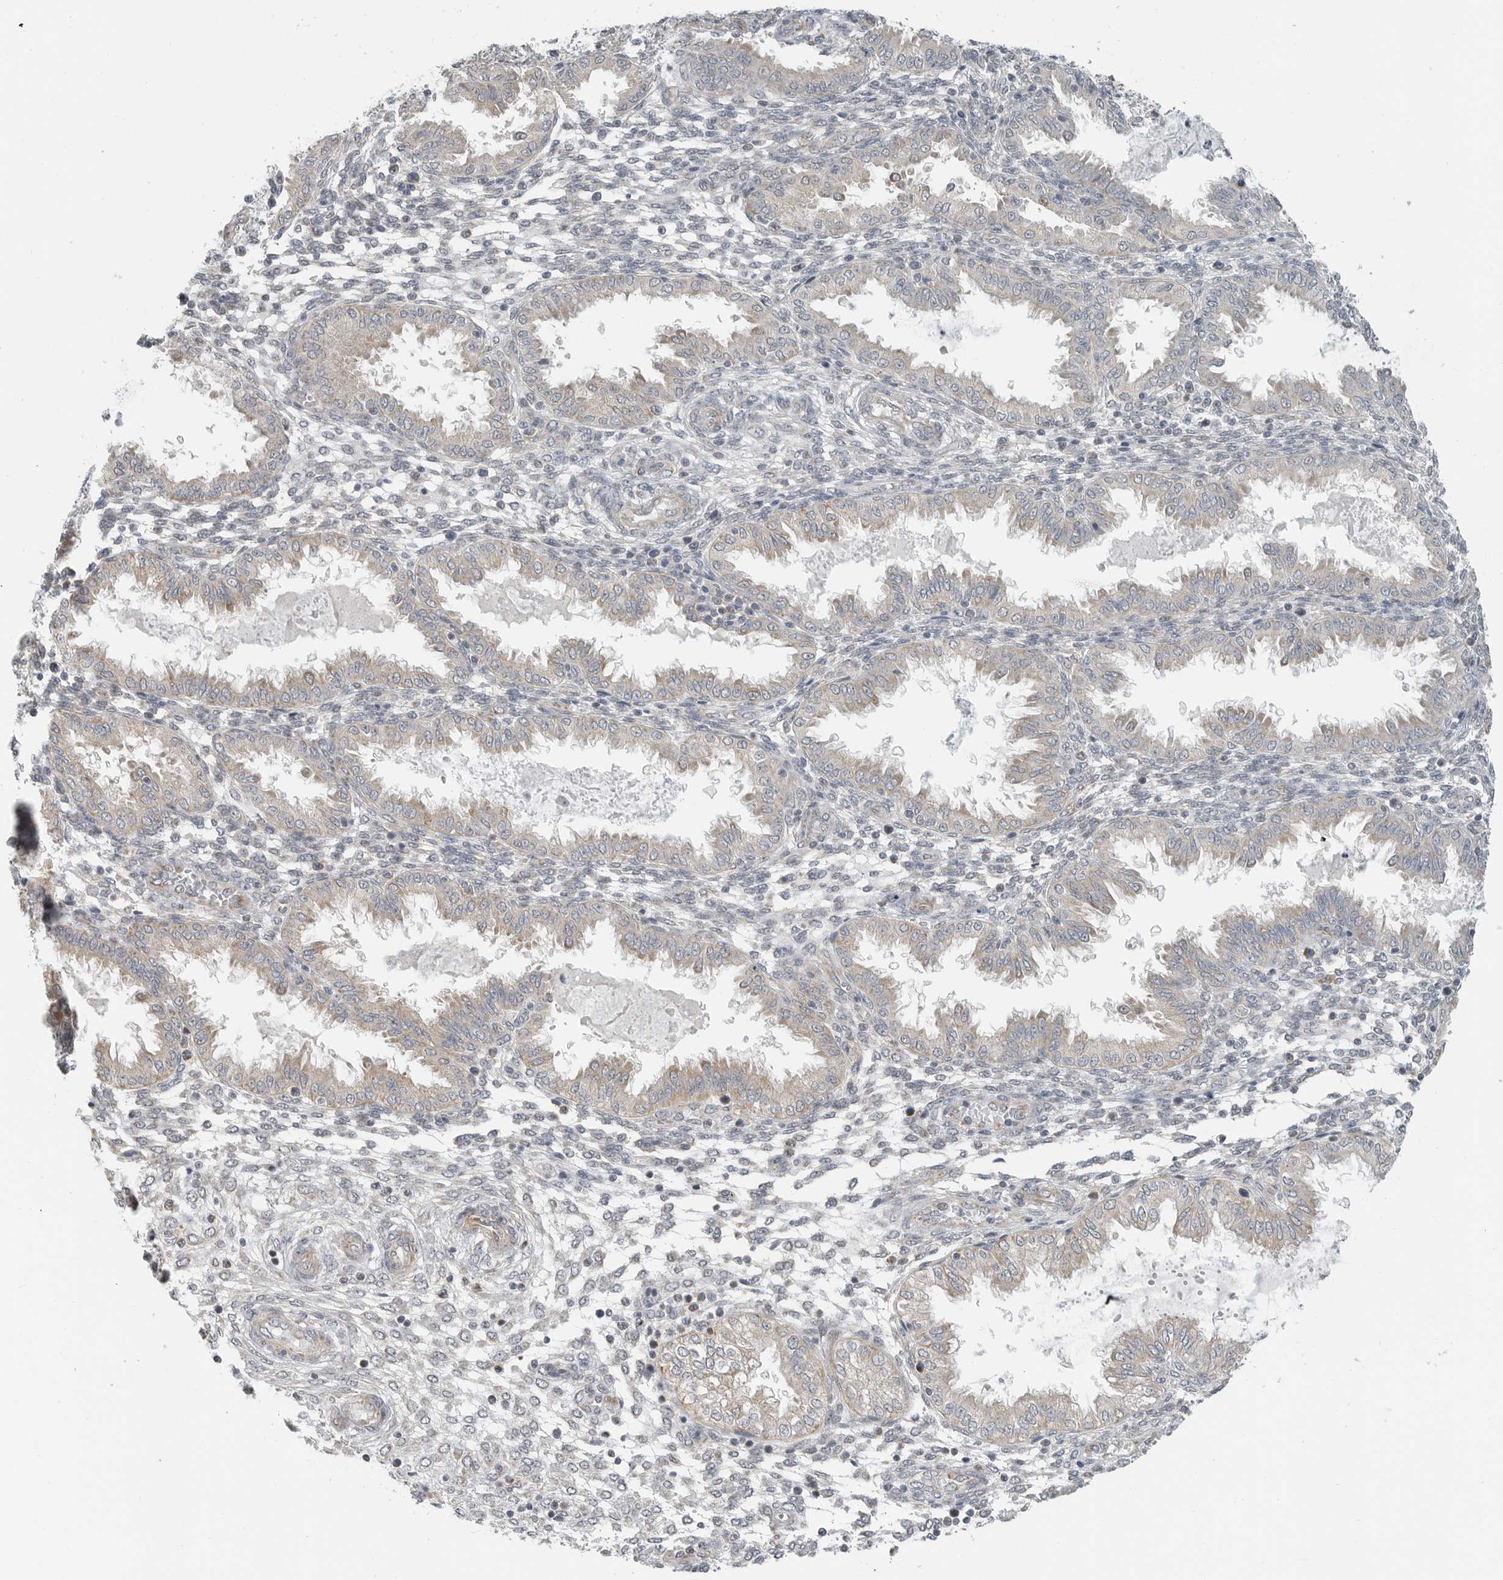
{"staining": {"intensity": "negative", "quantity": "none", "location": "none"}, "tissue": "endometrium", "cell_type": "Cells in endometrial stroma", "image_type": "normal", "snomed": [{"axis": "morphology", "description": "Normal tissue, NOS"}, {"axis": "topography", "description": "Endometrium"}], "caption": "Human endometrium stained for a protein using IHC demonstrates no expression in cells in endometrial stroma.", "gene": "IL12RB2", "patient": {"sex": "female", "age": 33}}